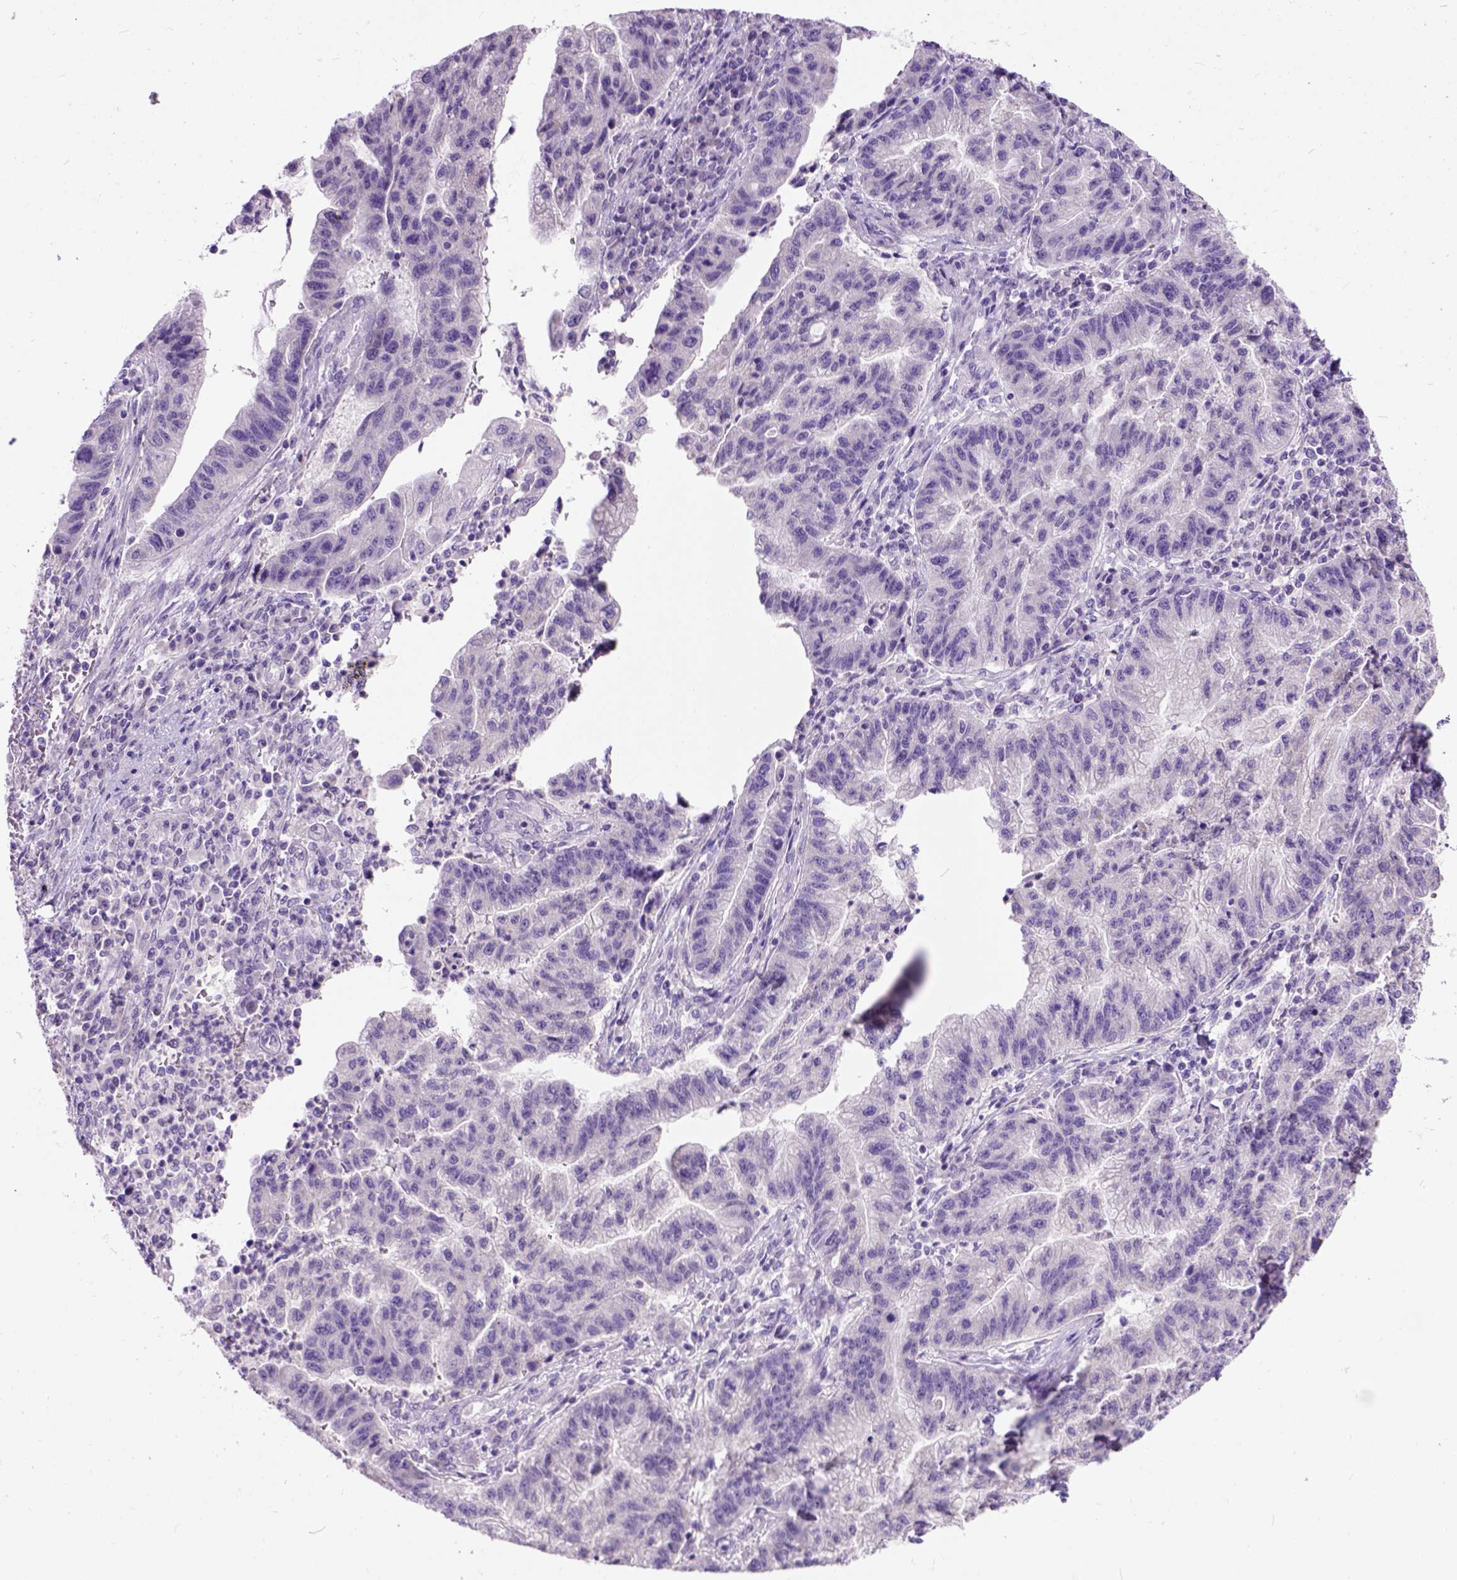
{"staining": {"intensity": "negative", "quantity": "none", "location": "none"}, "tissue": "stomach cancer", "cell_type": "Tumor cells", "image_type": "cancer", "snomed": [{"axis": "morphology", "description": "Adenocarcinoma, NOS"}, {"axis": "topography", "description": "Stomach"}], "caption": "High power microscopy image of an IHC image of adenocarcinoma (stomach), revealing no significant staining in tumor cells. (Immunohistochemistry (ihc), brightfield microscopy, high magnification).", "gene": "MAPT", "patient": {"sex": "male", "age": 83}}